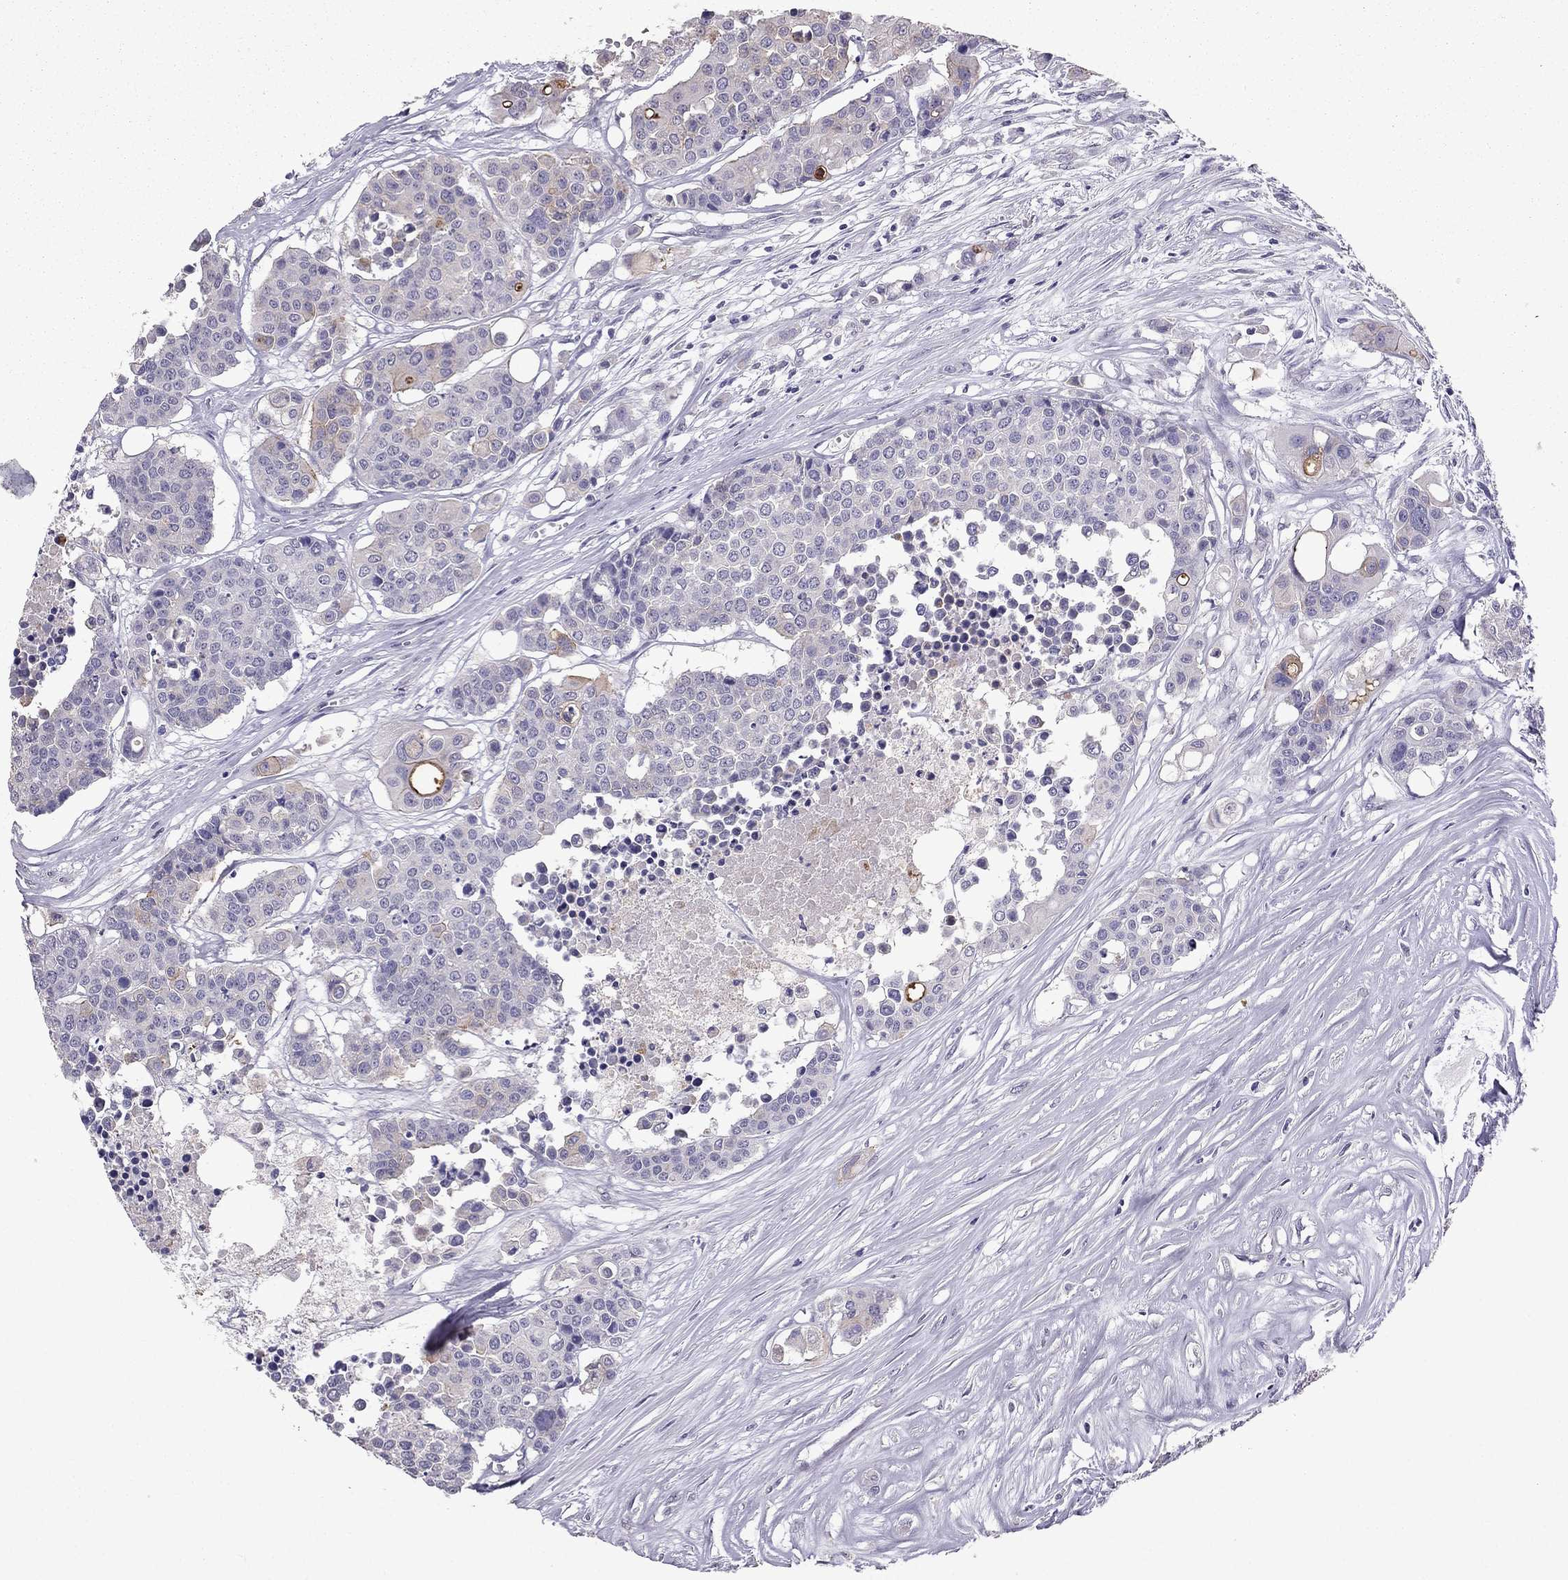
{"staining": {"intensity": "weak", "quantity": "<25%", "location": "cytoplasmic/membranous"}, "tissue": "carcinoid", "cell_type": "Tumor cells", "image_type": "cancer", "snomed": [{"axis": "morphology", "description": "Carcinoid, malignant, NOS"}, {"axis": "topography", "description": "Colon"}], "caption": "A micrograph of carcinoid (malignant) stained for a protein displays no brown staining in tumor cells.", "gene": "SCG5", "patient": {"sex": "male", "age": 81}}